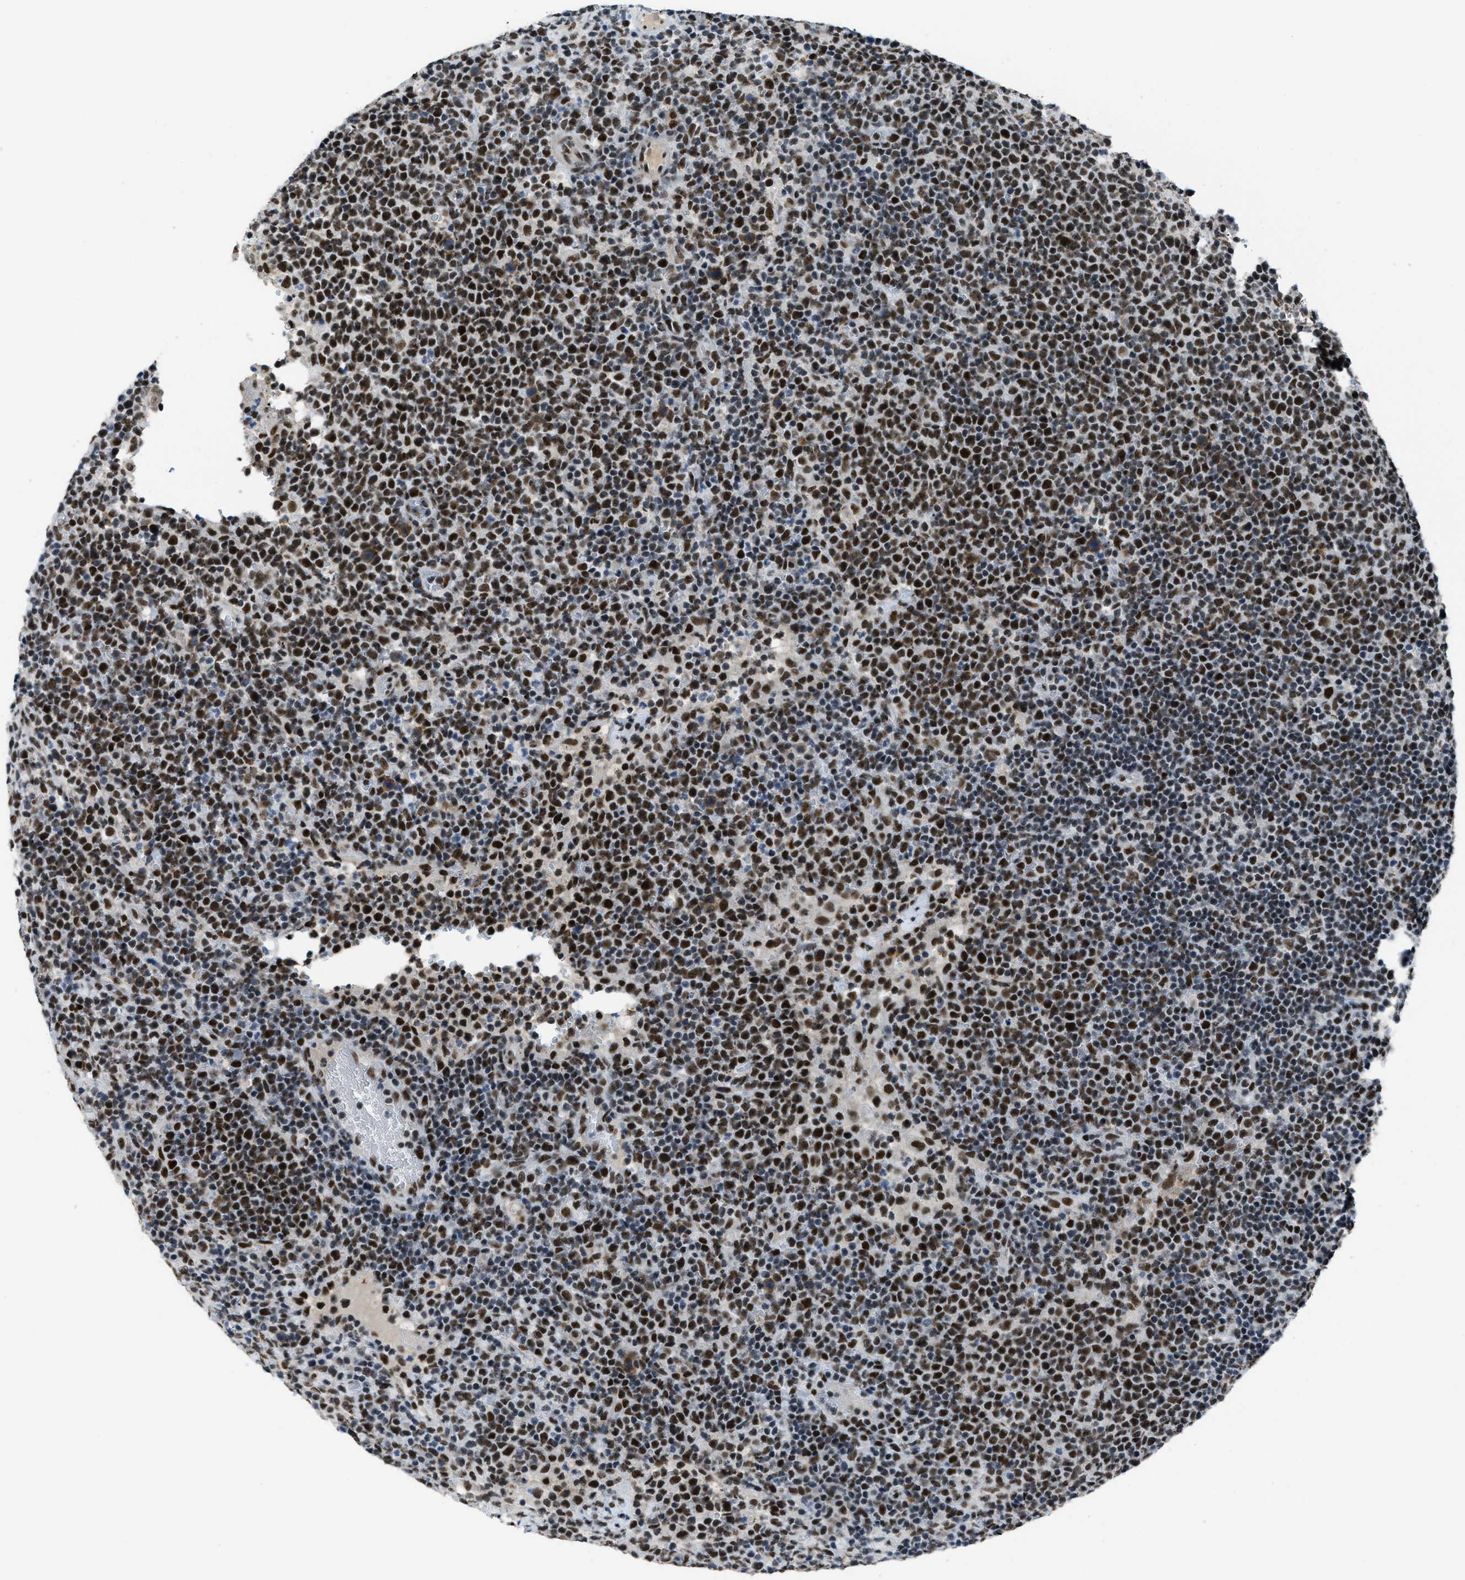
{"staining": {"intensity": "strong", "quantity": ">75%", "location": "nuclear"}, "tissue": "lymphoma", "cell_type": "Tumor cells", "image_type": "cancer", "snomed": [{"axis": "morphology", "description": "Malignant lymphoma, non-Hodgkin's type, High grade"}, {"axis": "topography", "description": "Lymph node"}], "caption": "High-grade malignant lymphoma, non-Hodgkin's type stained with a brown dye displays strong nuclear positive expression in about >75% of tumor cells.", "gene": "GATAD2B", "patient": {"sex": "male", "age": 61}}